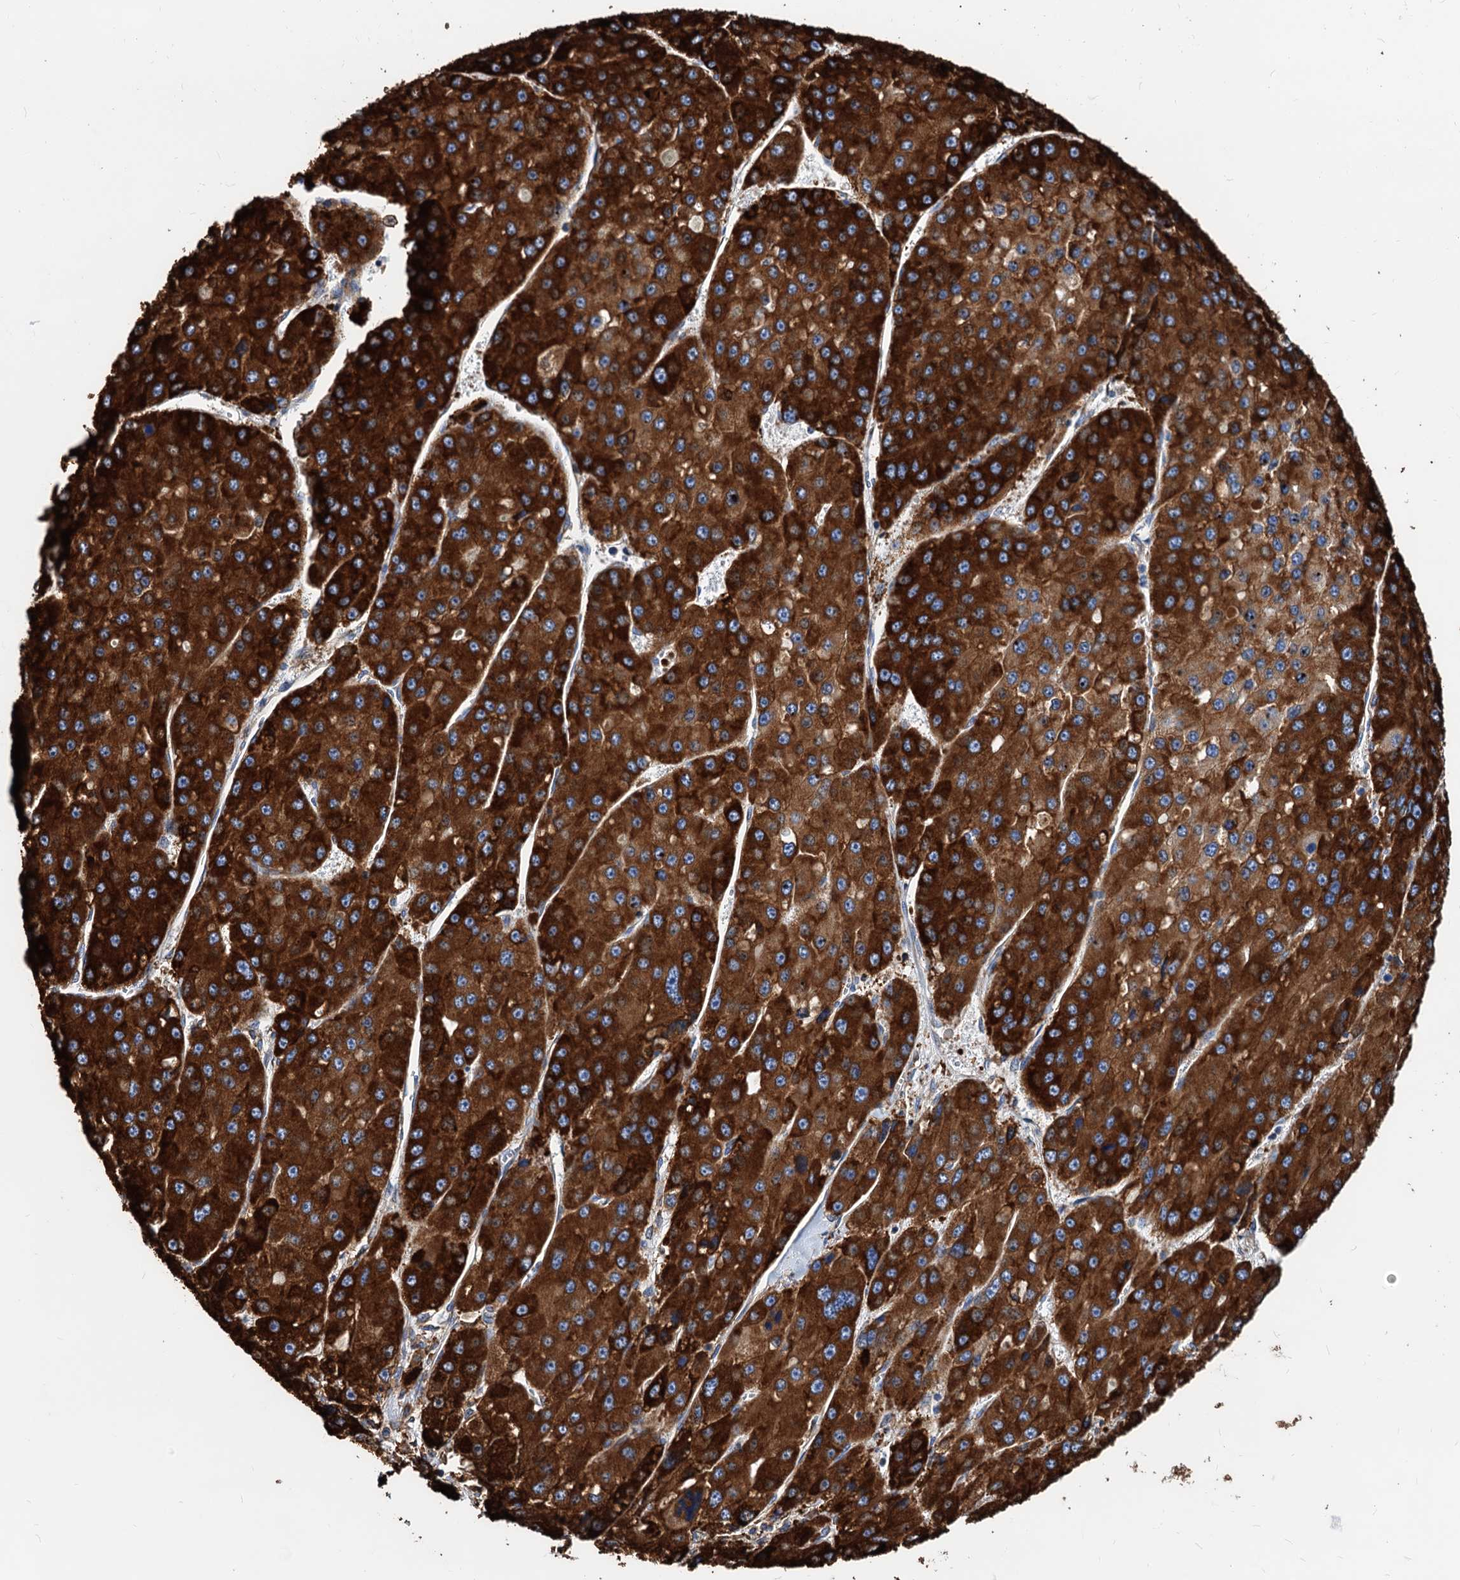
{"staining": {"intensity": "strong", "quantity": ">75%", "location": "cytoplasmic/membranous"}, "tissue": "liver cancer", "cell_type": "Tumor cells", "image_type": "cancer", "snomed": [{"axis": "morphology", "description": "Carcinoma, Hepatocellular, NOS"}, {"axis": "topography", "description": "Liver"}], "caption": "Immunohistochemistry (IHC) (DAB) staining of human liver cancer shows strong cytoplasmic/membranous protein staining in about >75% of tumor cells.", "gene": "HSPA5", "patient": {"sex": "female", "age": 73}}